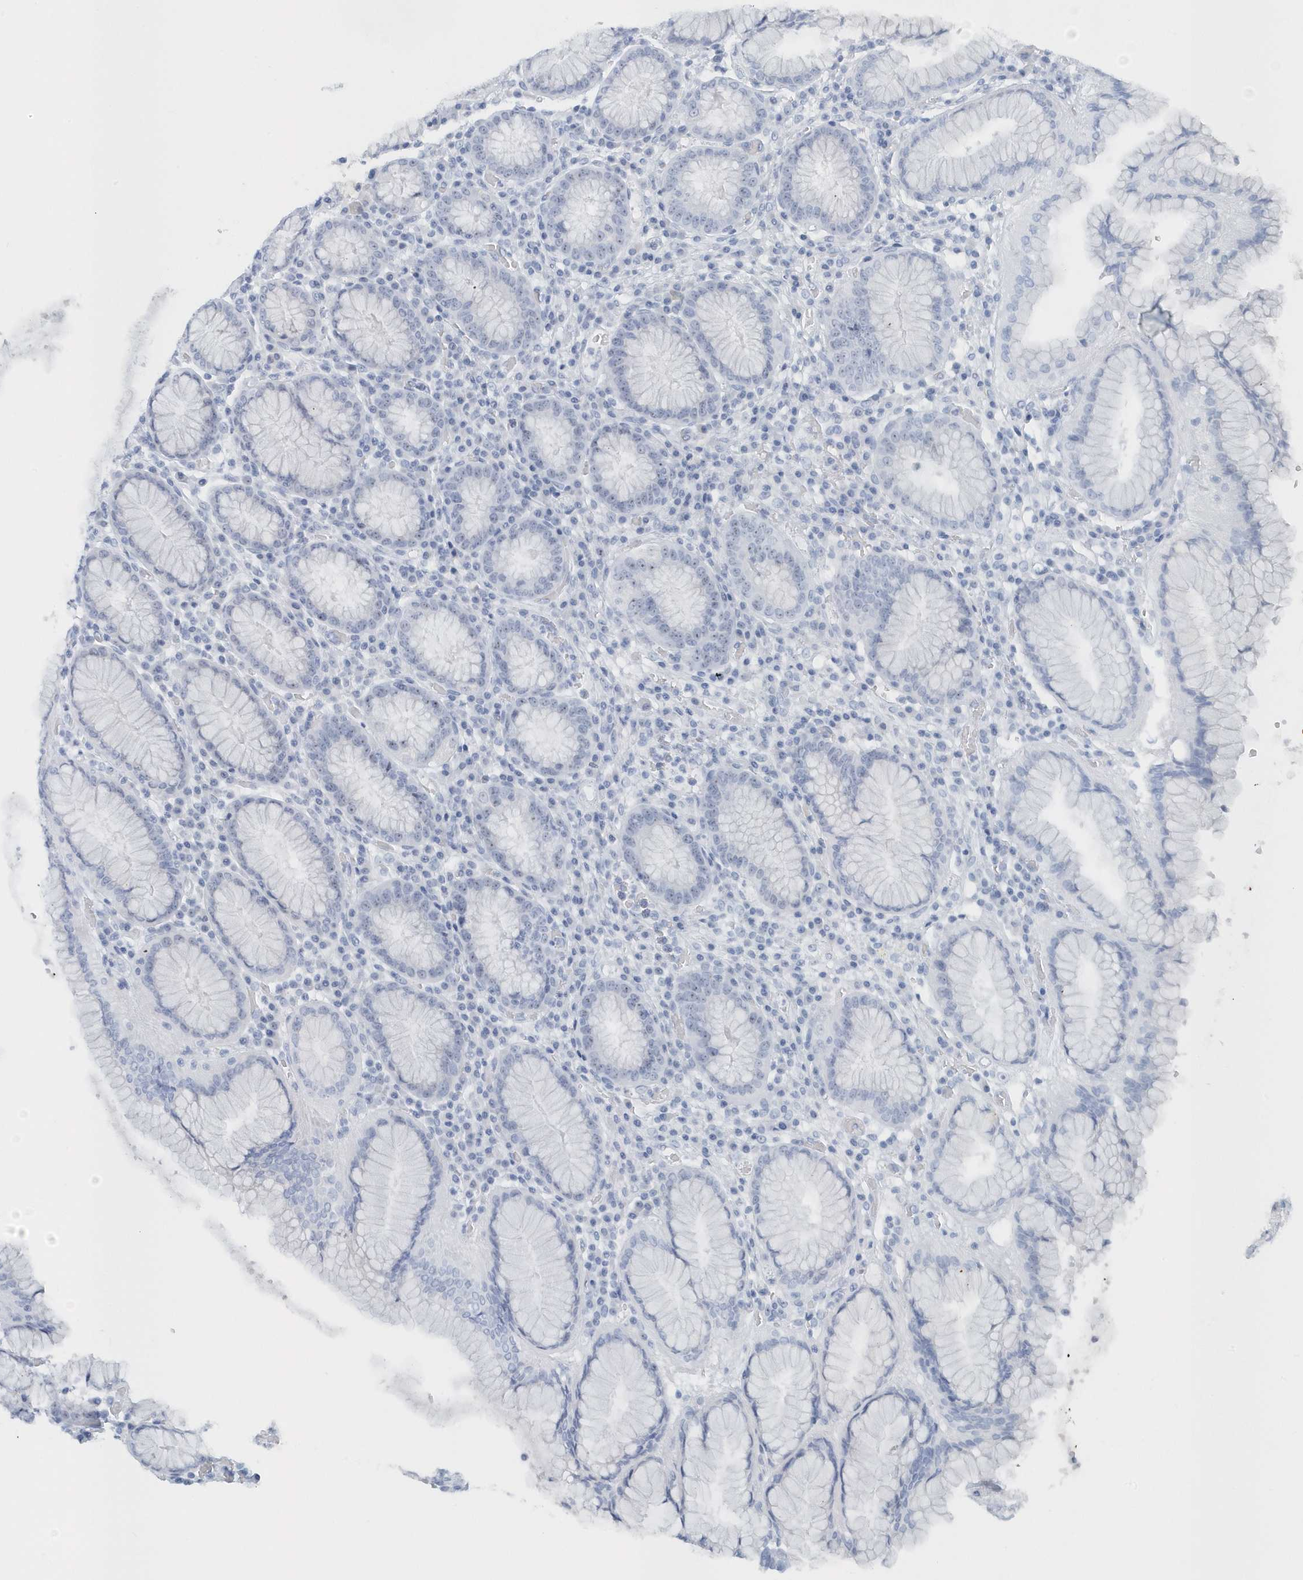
{"staining": {"intensity": "moderate", "quantity": "<25%", "location": "nuclear"}, "tissue": "stomach", "cell_type": "Glandular cells", "image_type": "normal", "snomed": [{"axis": "morphology", "description": "Normal tissue, NOS"}, {"axis": "topography", "description": "Stomach"}, {"axis": "topography", "description": "Stomach, lower"}], "caption": "Stomach stained for a protein (brown) demonstrates moderate nuclear positive staining in approximately <25% of glandular cells.", "gene": "RPF2", "patient": {"sex": "female", "age": 56}}